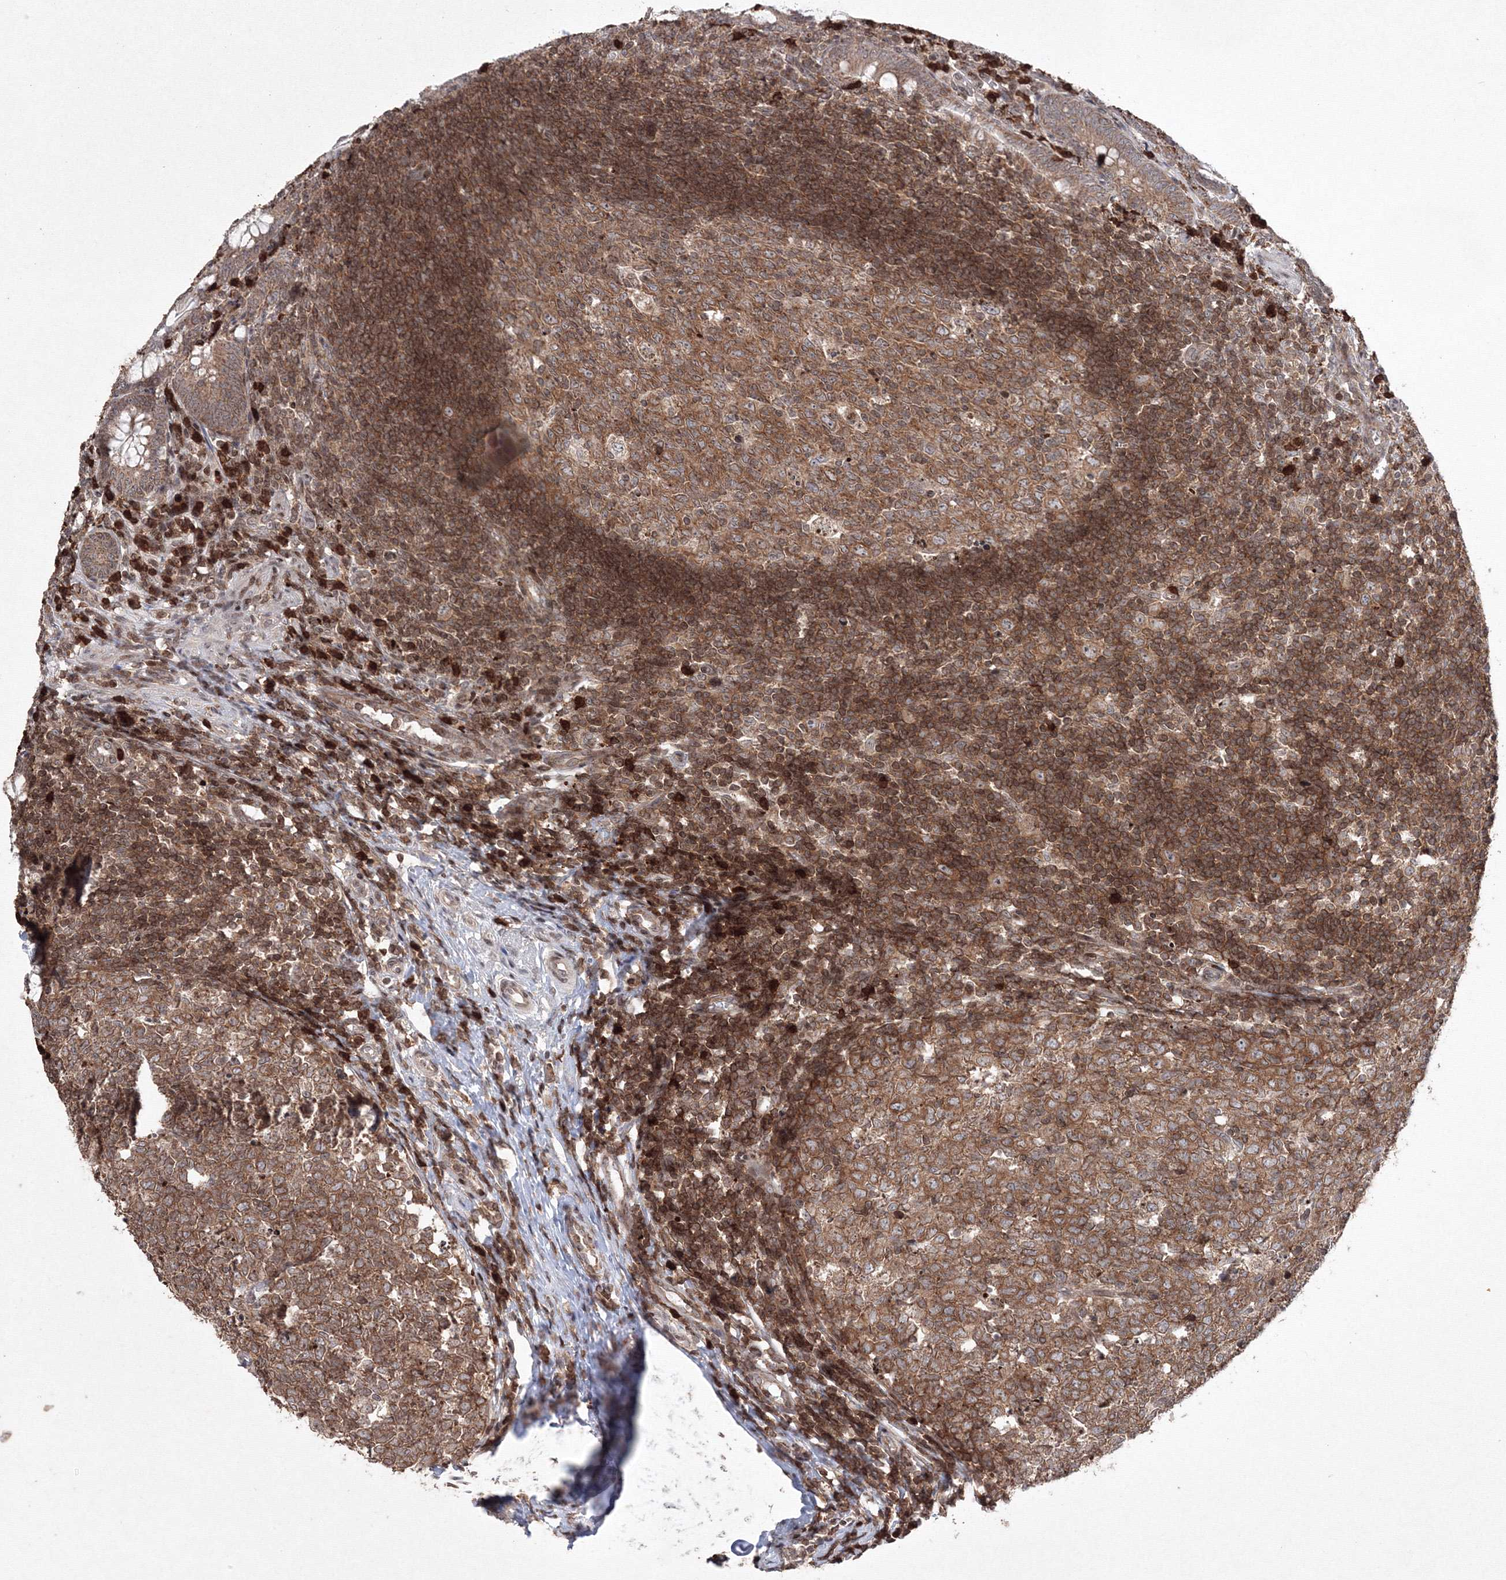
{"staining": {"intensity": "strong", "quantity": ">75%", "location": "cytoplasmic/membranous,nuclear"}, "tissue": "appendix", "cell_type": "Glandular cells", "image_type": "normal", "snomed": [{"axis": "morphology", "description": "Normal tissue, NOS"}, {"axis": "topography", "description": "Appendix"}], "caption": "An IHC histopathology image of benign tissue is shown. Protein staining in brown labels strong cytoplasmic/membranous,nuclear positivity in appendix within glandular cells.", "gene": "MKRN2", "patient": {"sex": "male", "age": 14}}